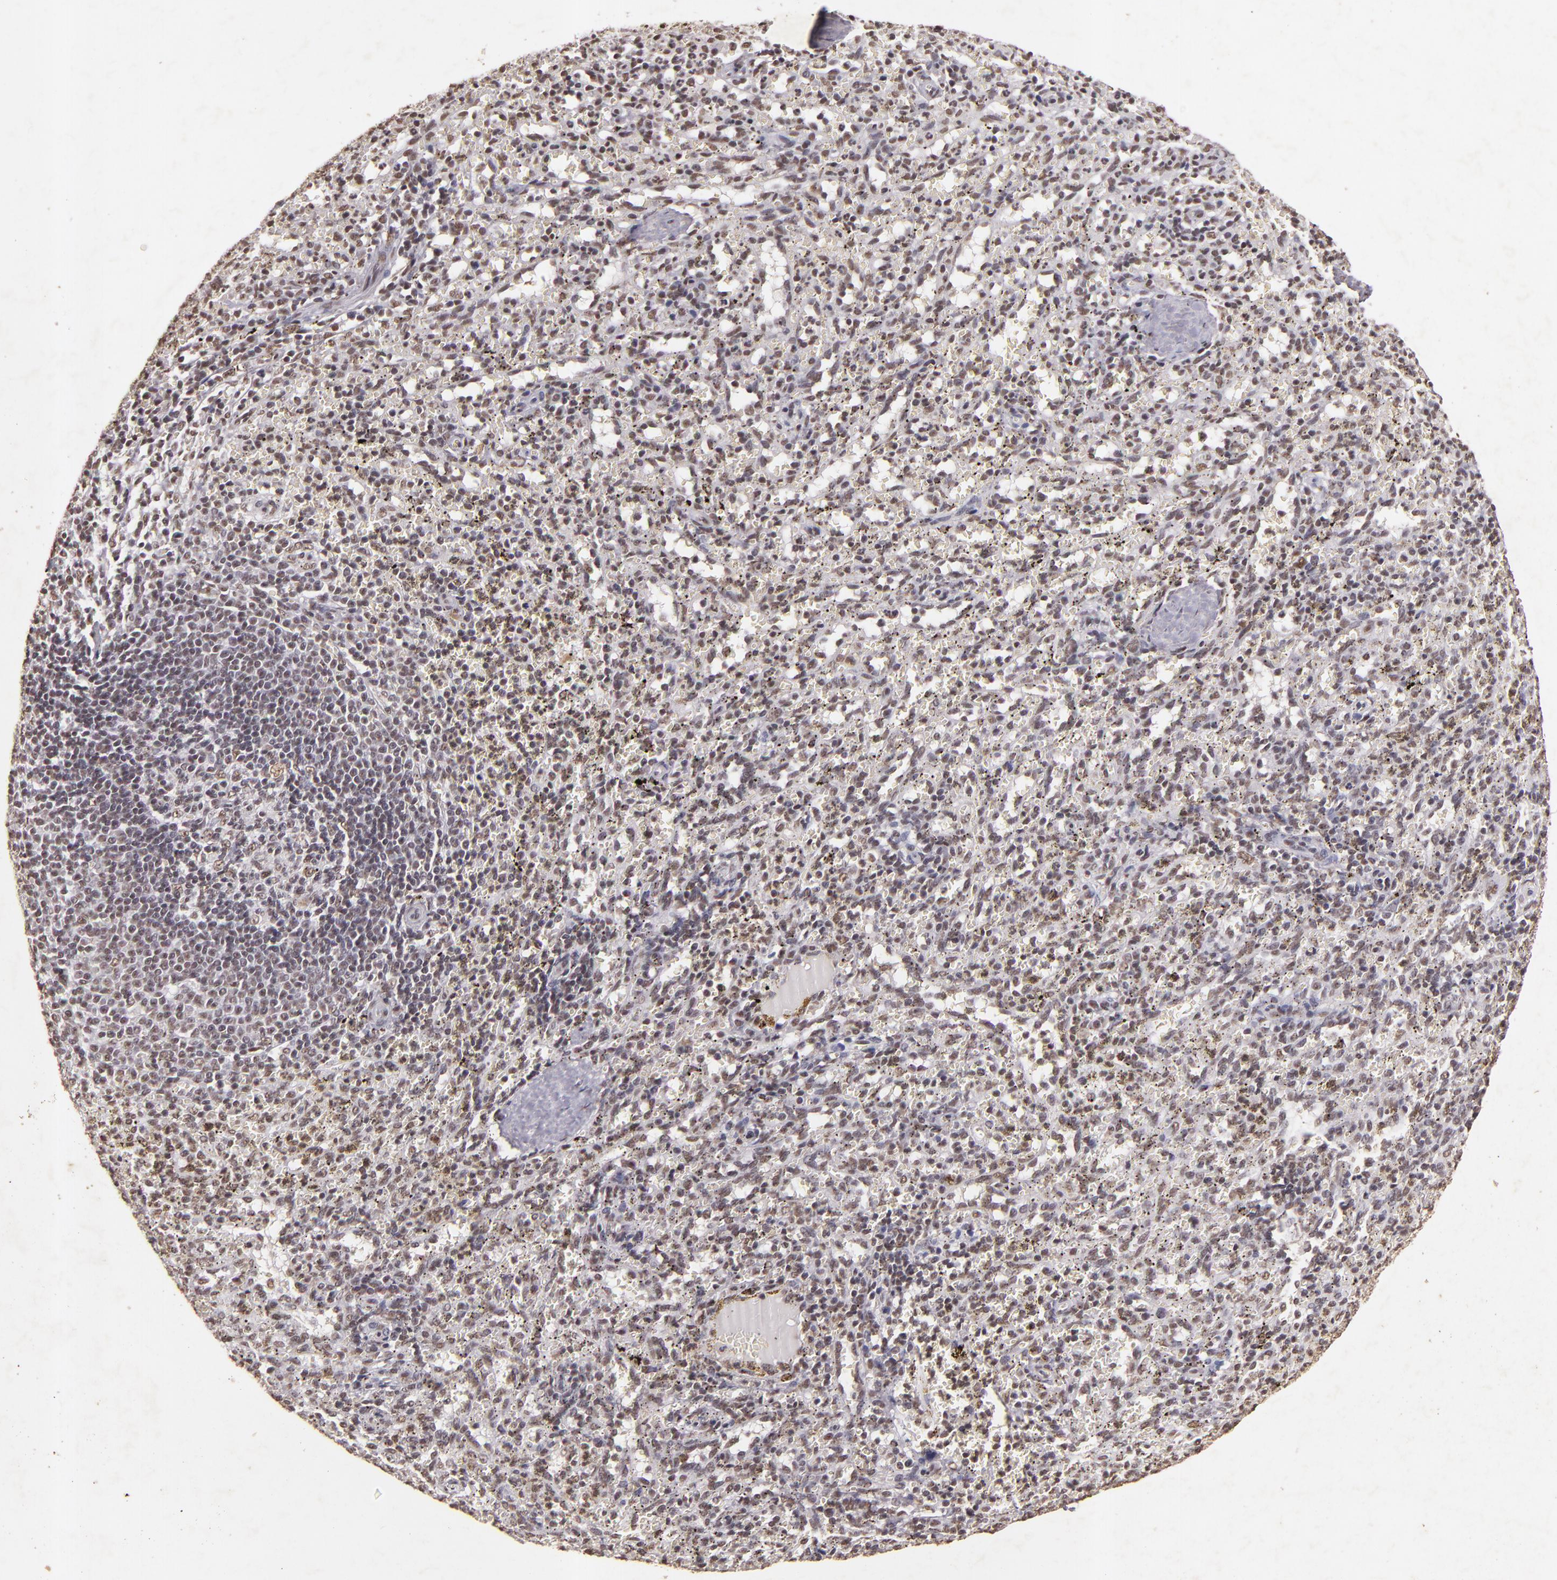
{"staining": {"intensity": "weak", "quantity": "25%-75%", "location": "nuclear"}, "tissue": "spleen", "cell_type": "Cells in red pulp", "image_type": "normal", "snomed": [{"axis": "morphology", "description": "Normal tissue, NOS"}, {"axis": "topography", "description": "Spleen"}], "caption": "This micrograph displays normal spleen stained with immunohistochemistry to label a protein in brown. The nuclear of cells in red pulp show weak positivity for the protein. Nuclei are counter-stained blue.", "gene": "CBX3", "patient": {"sex": "female", "age": 10}}